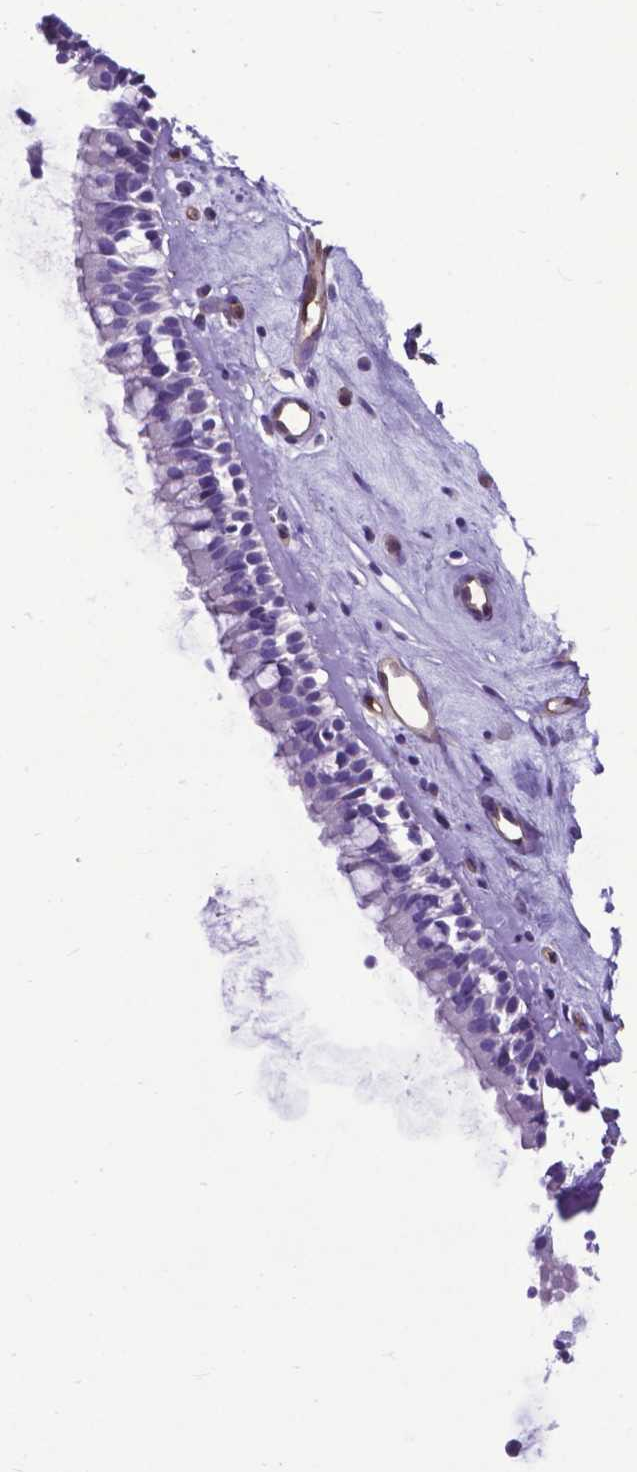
{"staining": {"intensity": "negative", "quantity": "none", "location": "none"}, "tissue": "nasopharynx", "cell_type": "Respiratory epithelial cells", "image_type": "normal", "snomed": [{"axis": "morphology", "description": "Normal tissue, NOS"}, {"axis": "topography", "description": "Nasopharynx"}], "caption": "An immunohistochemistry histopathology image of benign nasopharynx is shown. There is no staining in respiratory epithelial cells of nasopharynx. (DAB (3,3'-diaminobenzidine) IHC with hematoxylin counter stain).", "gene": "CLIC4", "patient": {"sex": "female", "age": 52}}